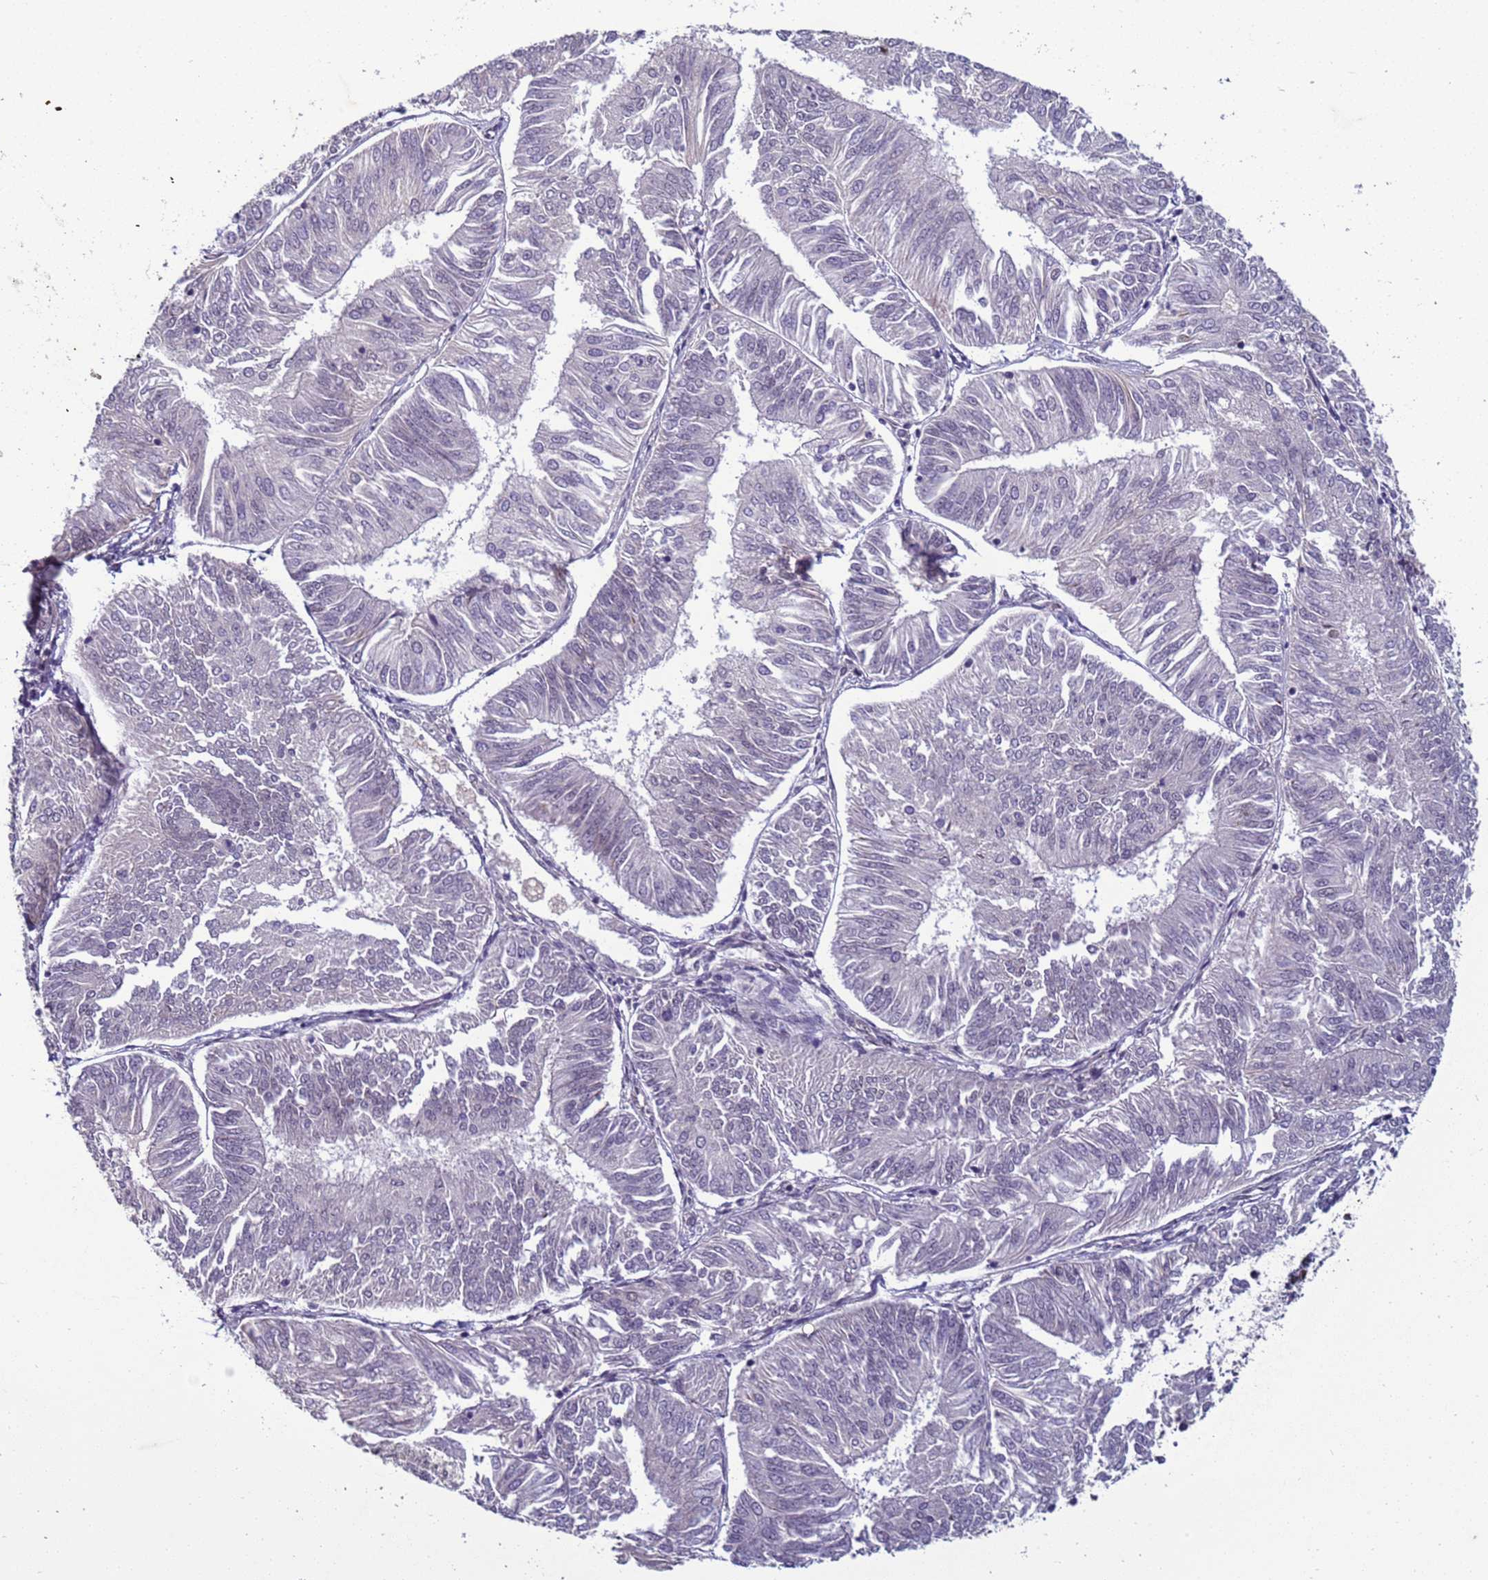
{"staining": {"intensity": "negative", "quantity": "none", "location": "none"}, "tissue": "endometrial cancer", "cell_type": "Tumor cells", "image_type": "cancer", "snomed": [{"axis": "morphology", "description": "Adenocarcinoma, NOS"}, {"axis": "topography", "description": "Endometrium"}], "caption": "IHC micrograph of neoplastic tissue: human endometrial cancer (adenocarcinoma) stained with DAB (3,3'-diaminobenzidine) demonstrates no significant protein expression in tumor cells. The staining is performed using DAB (3,3'-diaminobenzidine) brown chromogen with nuclei counter-stained in using hematoxylin.", "gene": "SHC3", "patient": {"sex": "female", "age": 58}}